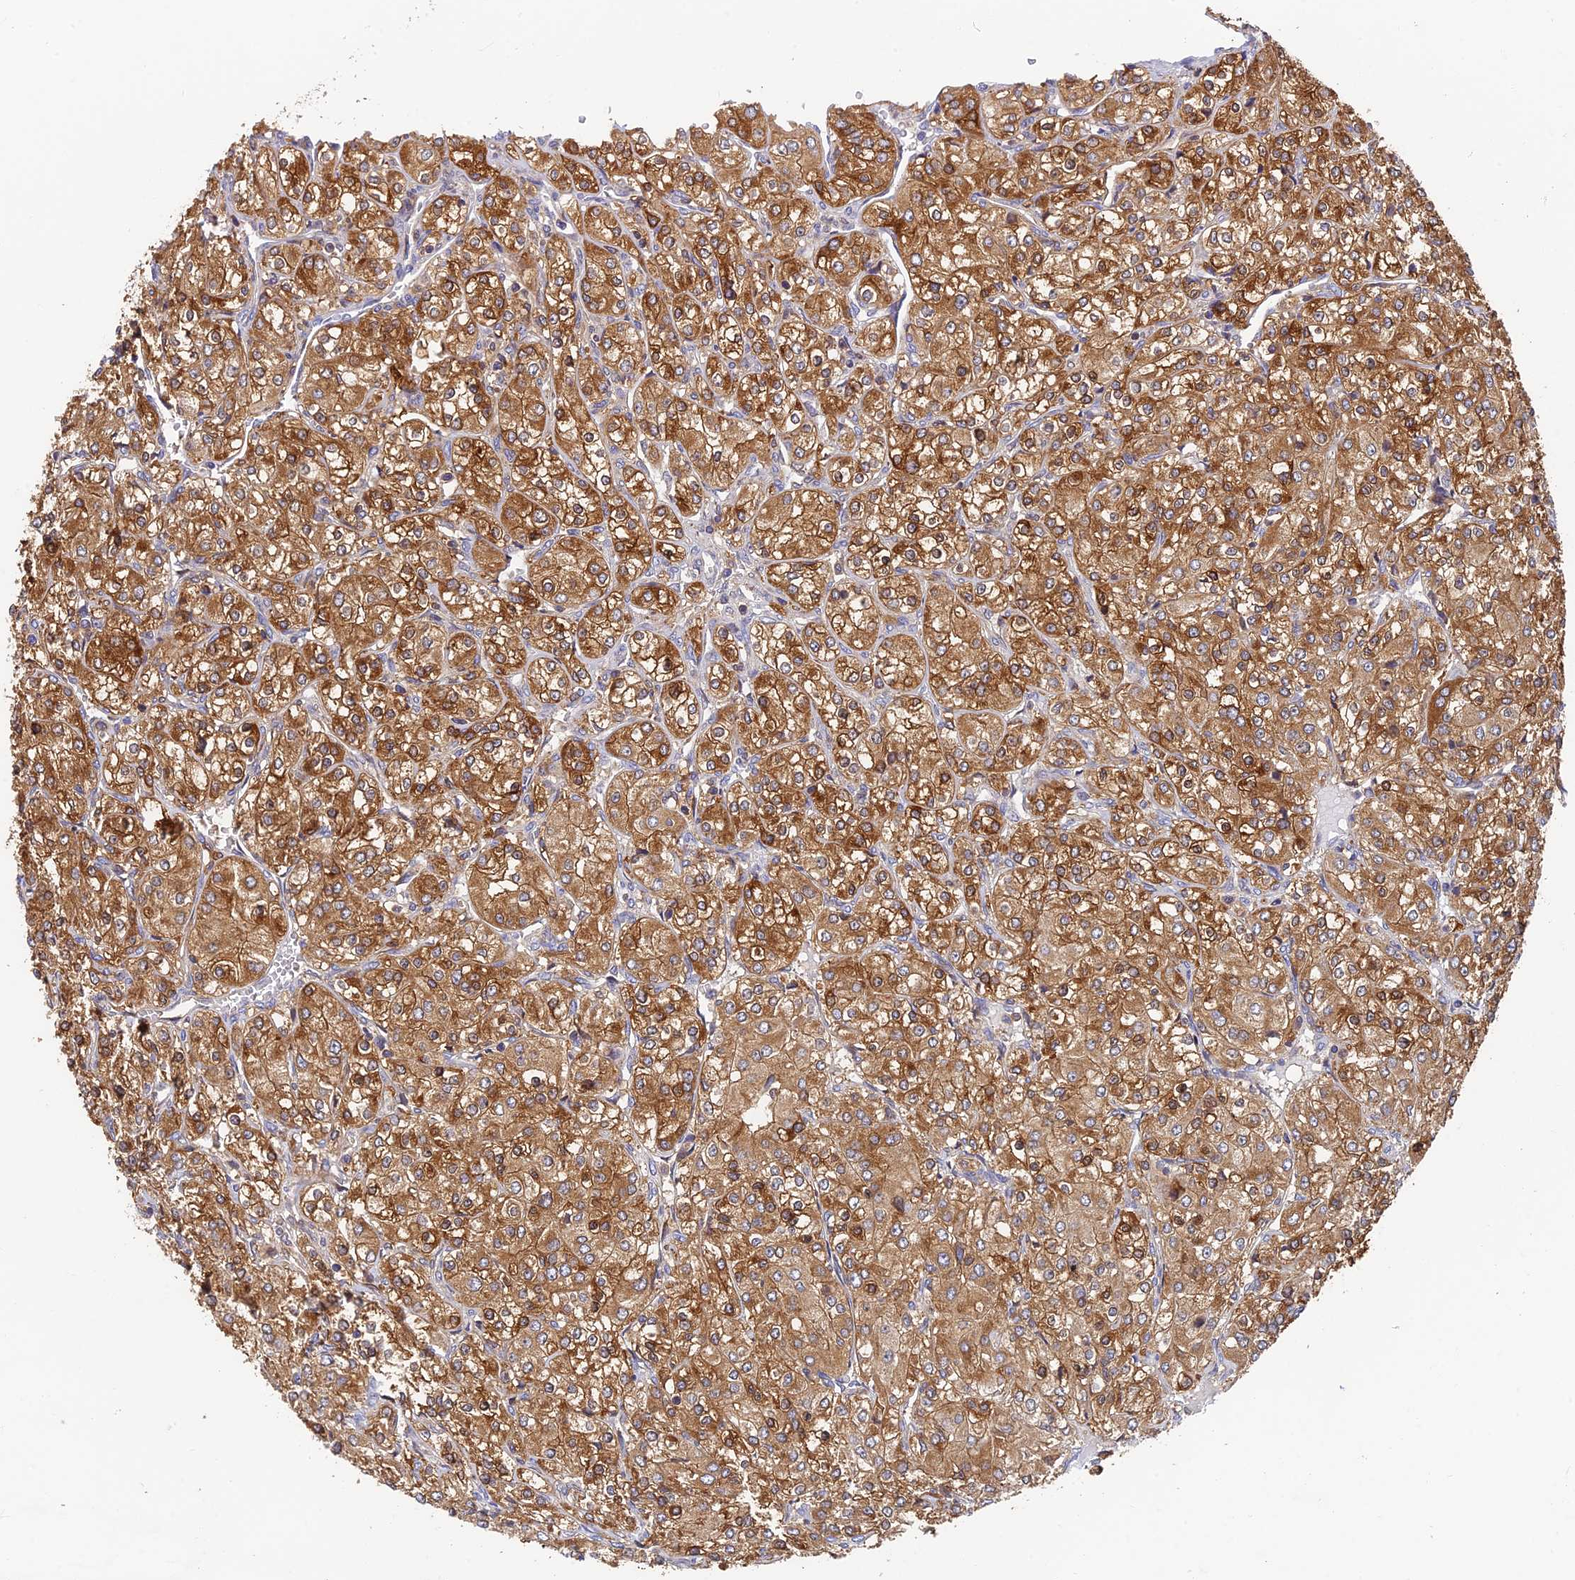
{"staining": {"intensity": "strong", "quantity": ">75%", "location": "cytoplasmic/membranous"}, "tissue": "renal cancer", "cell_type": "Tumor cells", "image_type": "cancer", "snomed": [{"axis": "morphology", "description": "Adenocarcinoma, NOS"}, {"axis": "topography", "description": "Kidney"}], "caption": "Immunohistochemistry (IHC) histopathology image of renal adenocarcinoma stained for a protein (brown), which shows high levels of strong cytoplasmic/membranous staining in about >75% of tumor cells.", "gene": "IPO5", "patient": {"sex": "male", "age": 77}}